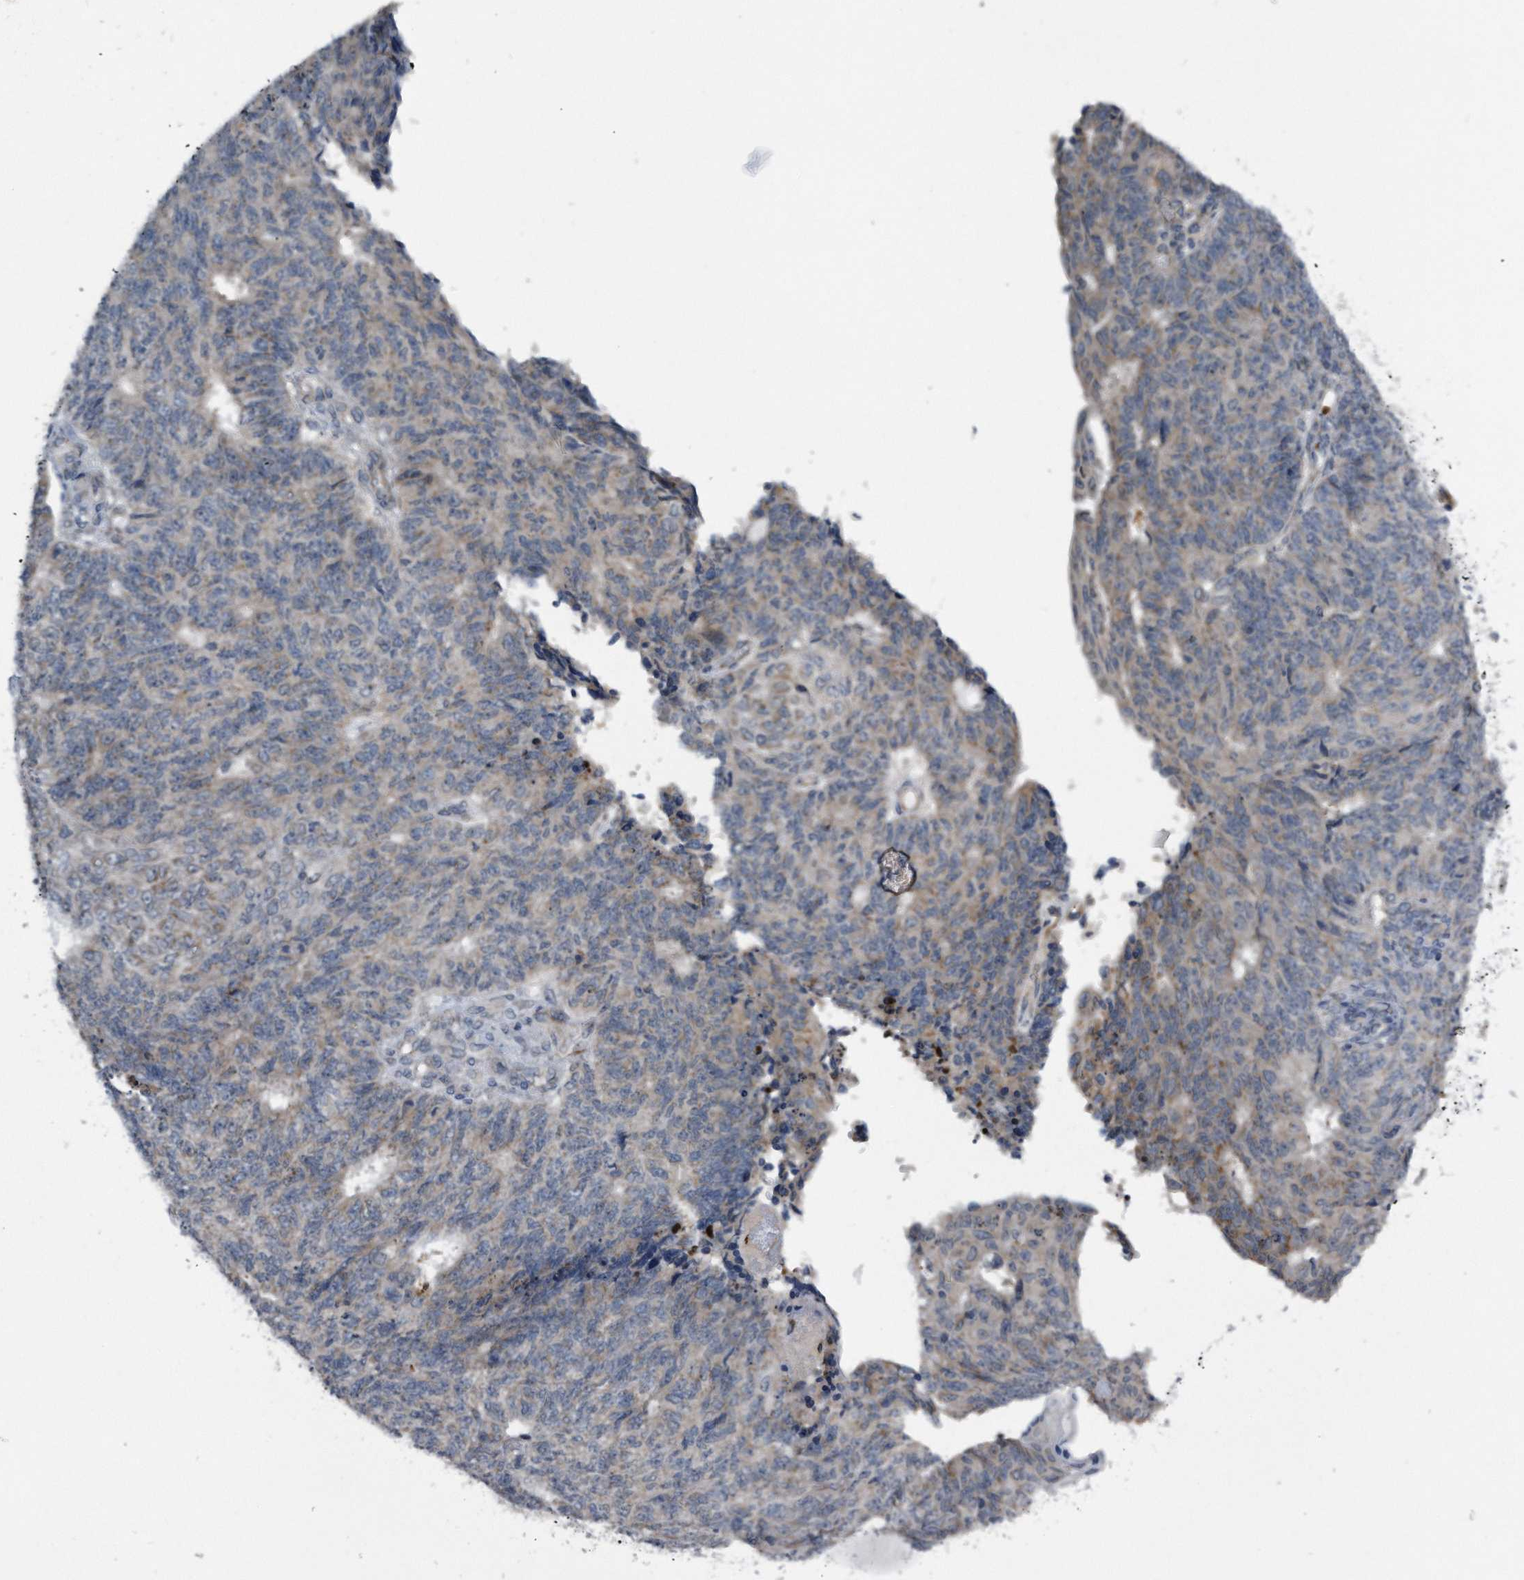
{"staining": {"intensity": "weak", "quantity": "<25%", "location": "cytoplasmic/membranous"}, "tissue": "endometrial cancer", "cell_type": "Tumor cells", "image_type": "cancer", "snomed": [{"axis": "morphology", "description": "Adenocarcinoma, NOS"}, {"axis": "topography", "description": "Endometrium"}], "caption": "Immunohistochemistry histopathology image of neoplastic tissue: human adenocarcinoma (endometrial) stained with DAB (3,3'-diaminobenzidine) reveals no significant protein positivity in tumor cells.", "gene": "LYRM4", "patient": {"sex": "female", "age": 32}}